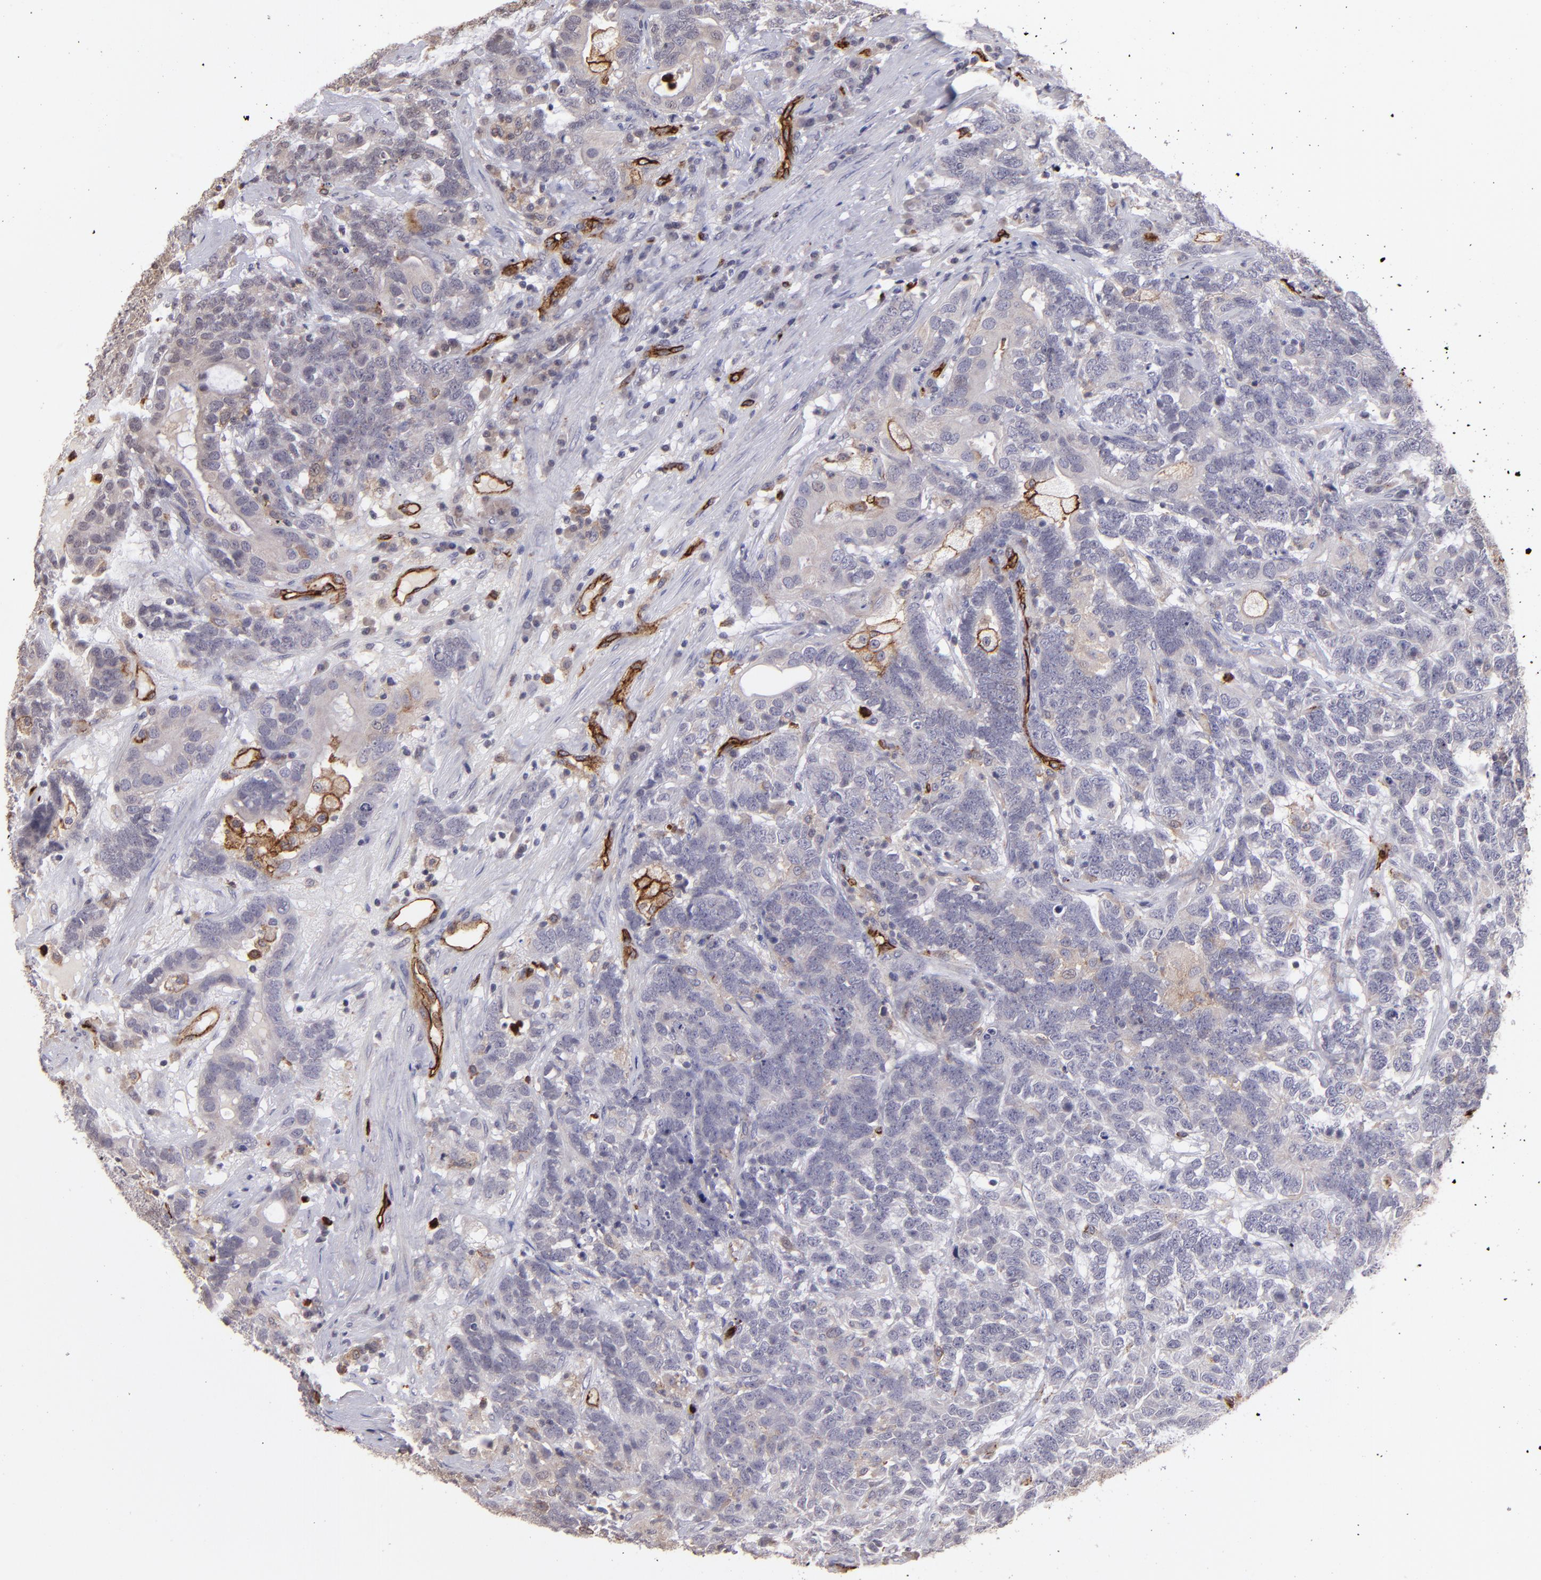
{"staining": {"intensity": "negative", "quantity": "none", "location": "none"}, "tissue": "testis cancer", "cell_type": "Tumor cells", "image_type": "cancer", "snomed": [{"axis": "morphology", "description": "Carcinoma, Embryonal, NOS"}, {"axis": "topography", "description": "Testis"}], "caption": "There is no significant staining in tumor cells of testis cancer (embryonal carcinoma).", "gene": "DYSF", "patient": {"sex": "male", "age": 26}}